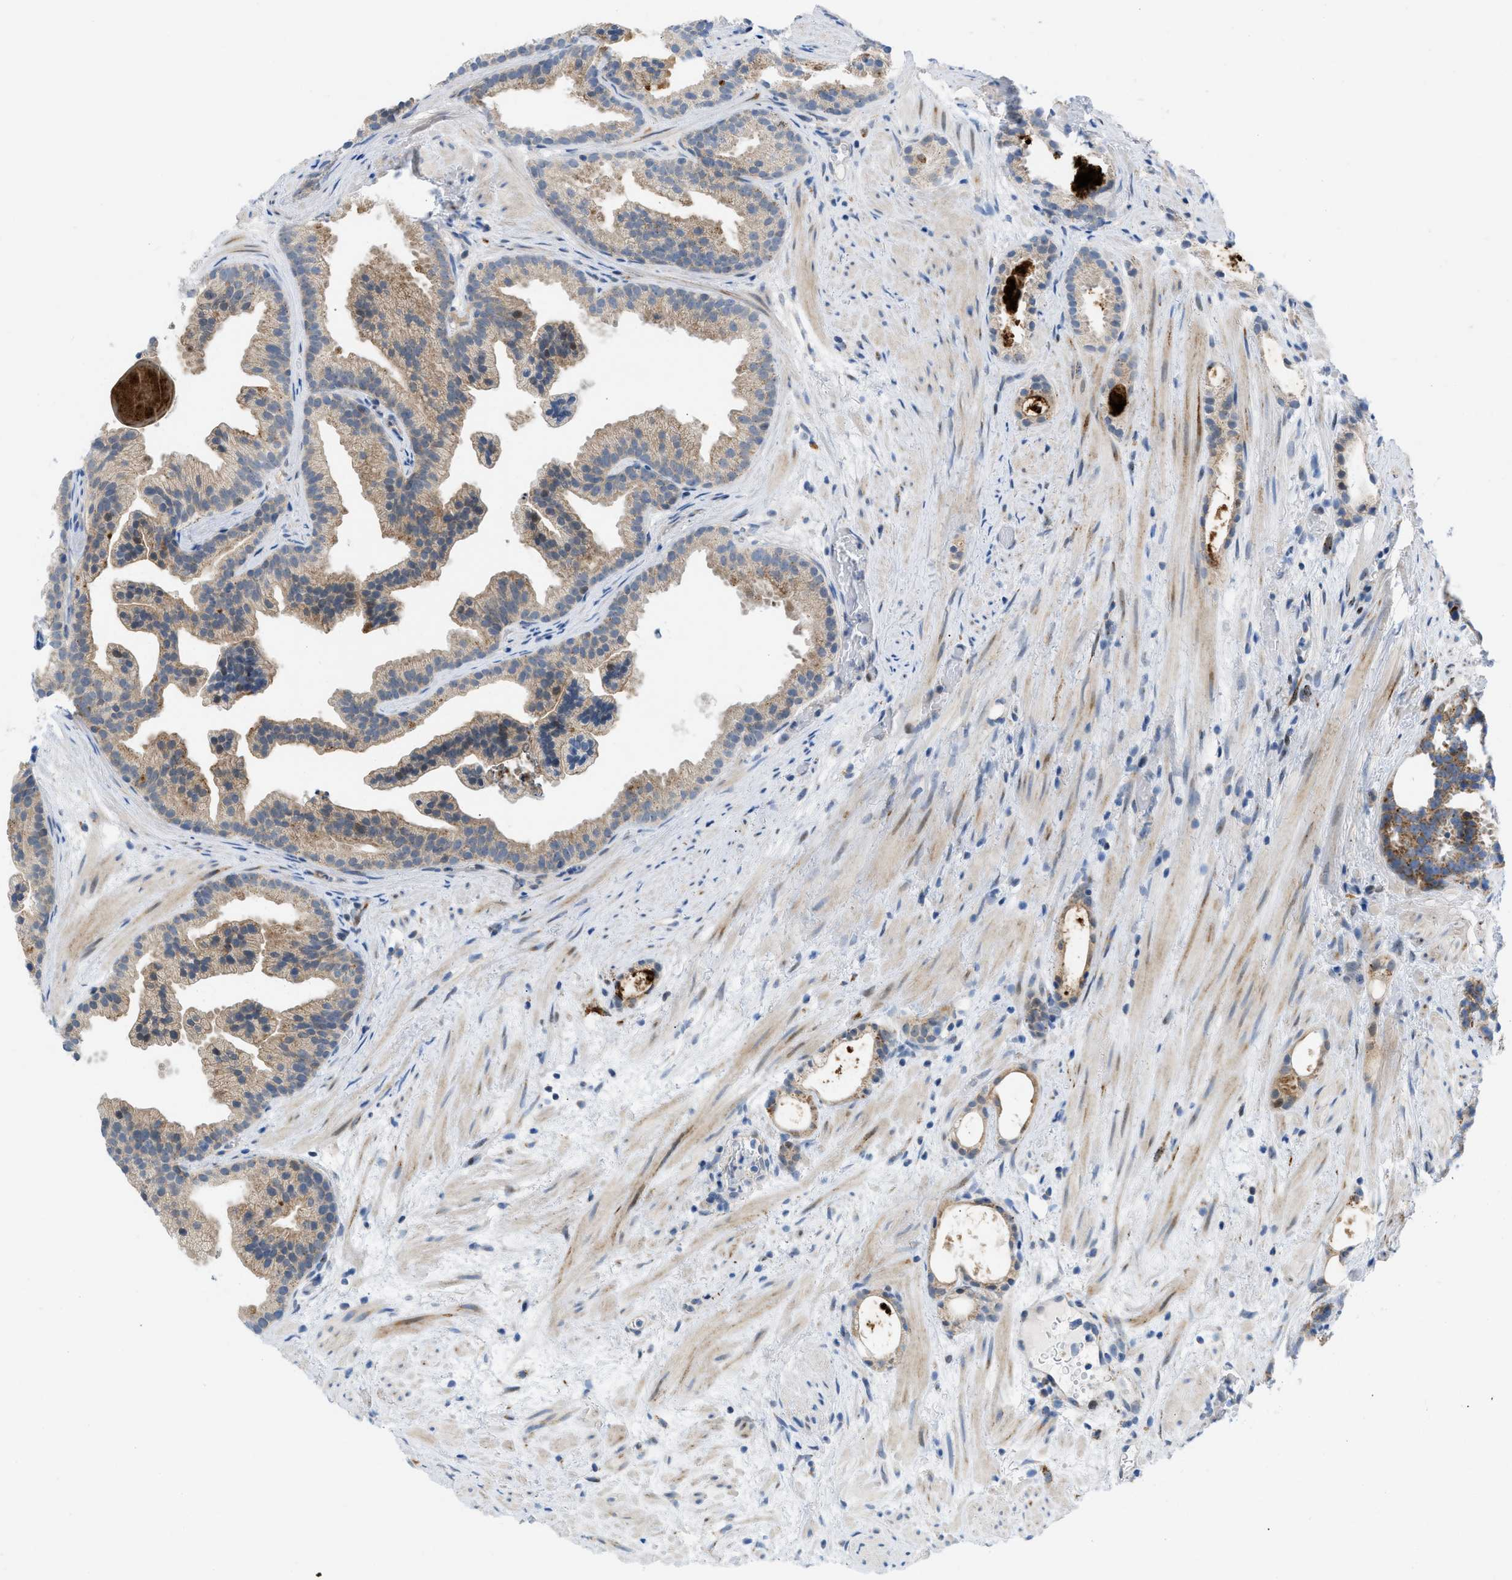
{"staining": {"intensity": "weak", "quantity": "25%-75%", "location": "cytoplasmic/membranous"}, "tissue": "prostate cancer", "cell_type": "Tumor cells", "image_type": "cancer", "snomed": [{"axis": "morphology", "description": "Adenocarcinoma, Low grade"}, {"axis": "topography", "description": "Prostate"}], "caption": "Protein staining of low-grade adenocarcinoma (prostate) tissue displays weak cytoplasmic/membranous positivity in approximately 25%-75% of tumor cells.", "gene": "RBBP9", "patient": {"sex": "male", "age": 89}}